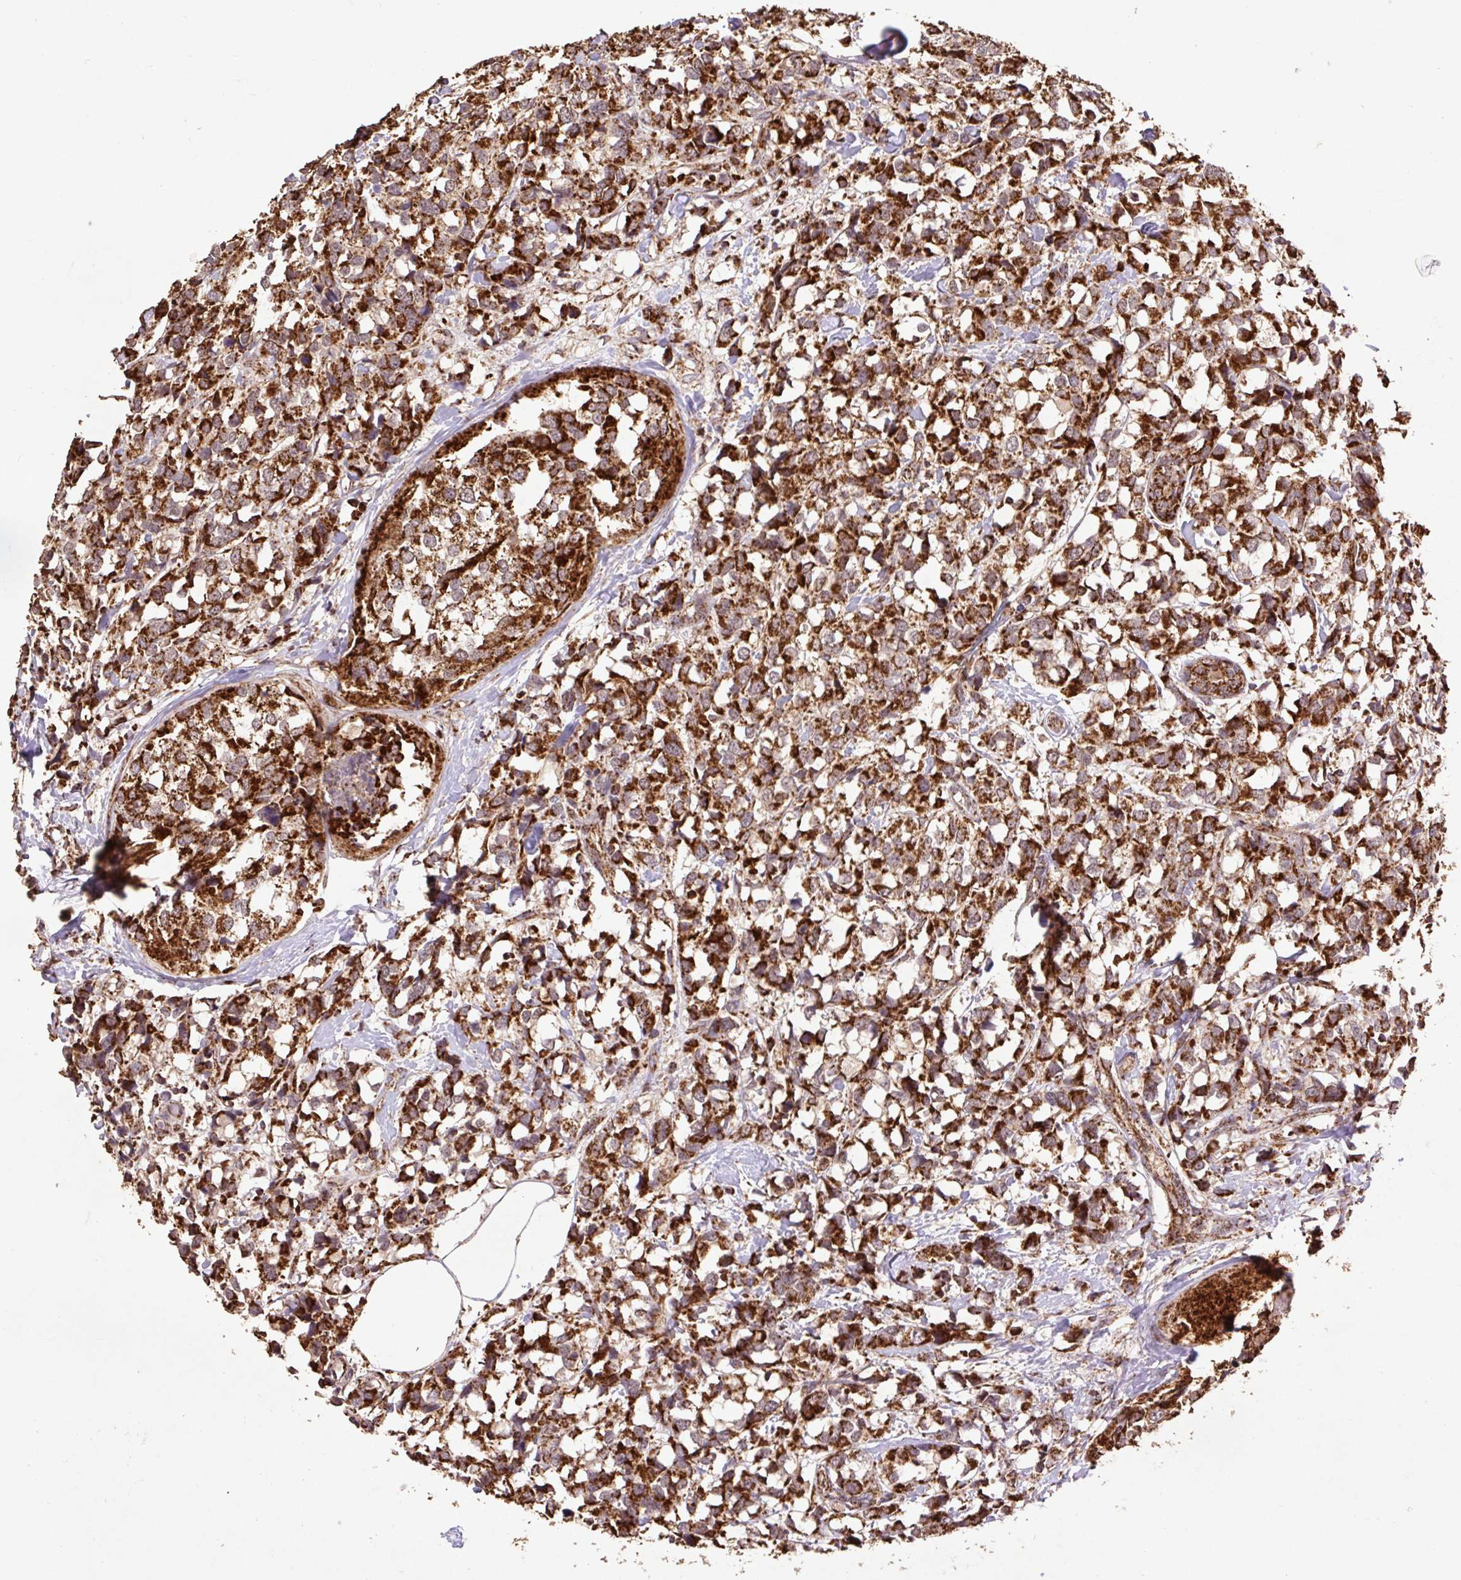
{"staining": {"intensity": "strong", "quantity": ">75%", "location": "cytoplasmic/membranous"}, "tissue": "breast cancer", "cell_type": "Tumor cells", "image_type": "cancer", "snomed": [{"axis": "morphology", "description": "Lobular carcinoma"}, {"axis": "topography", "description": "Breast"}], "caption": "About >75% of tumor cells in human lobular carcinoma (breast) exhibit strong cytoplasmic/membranous protein expression as visualized by brown immunohistochemical staining.", "gene": "ATP5F1A", "patient": {"sex": "female", "age": 59}}